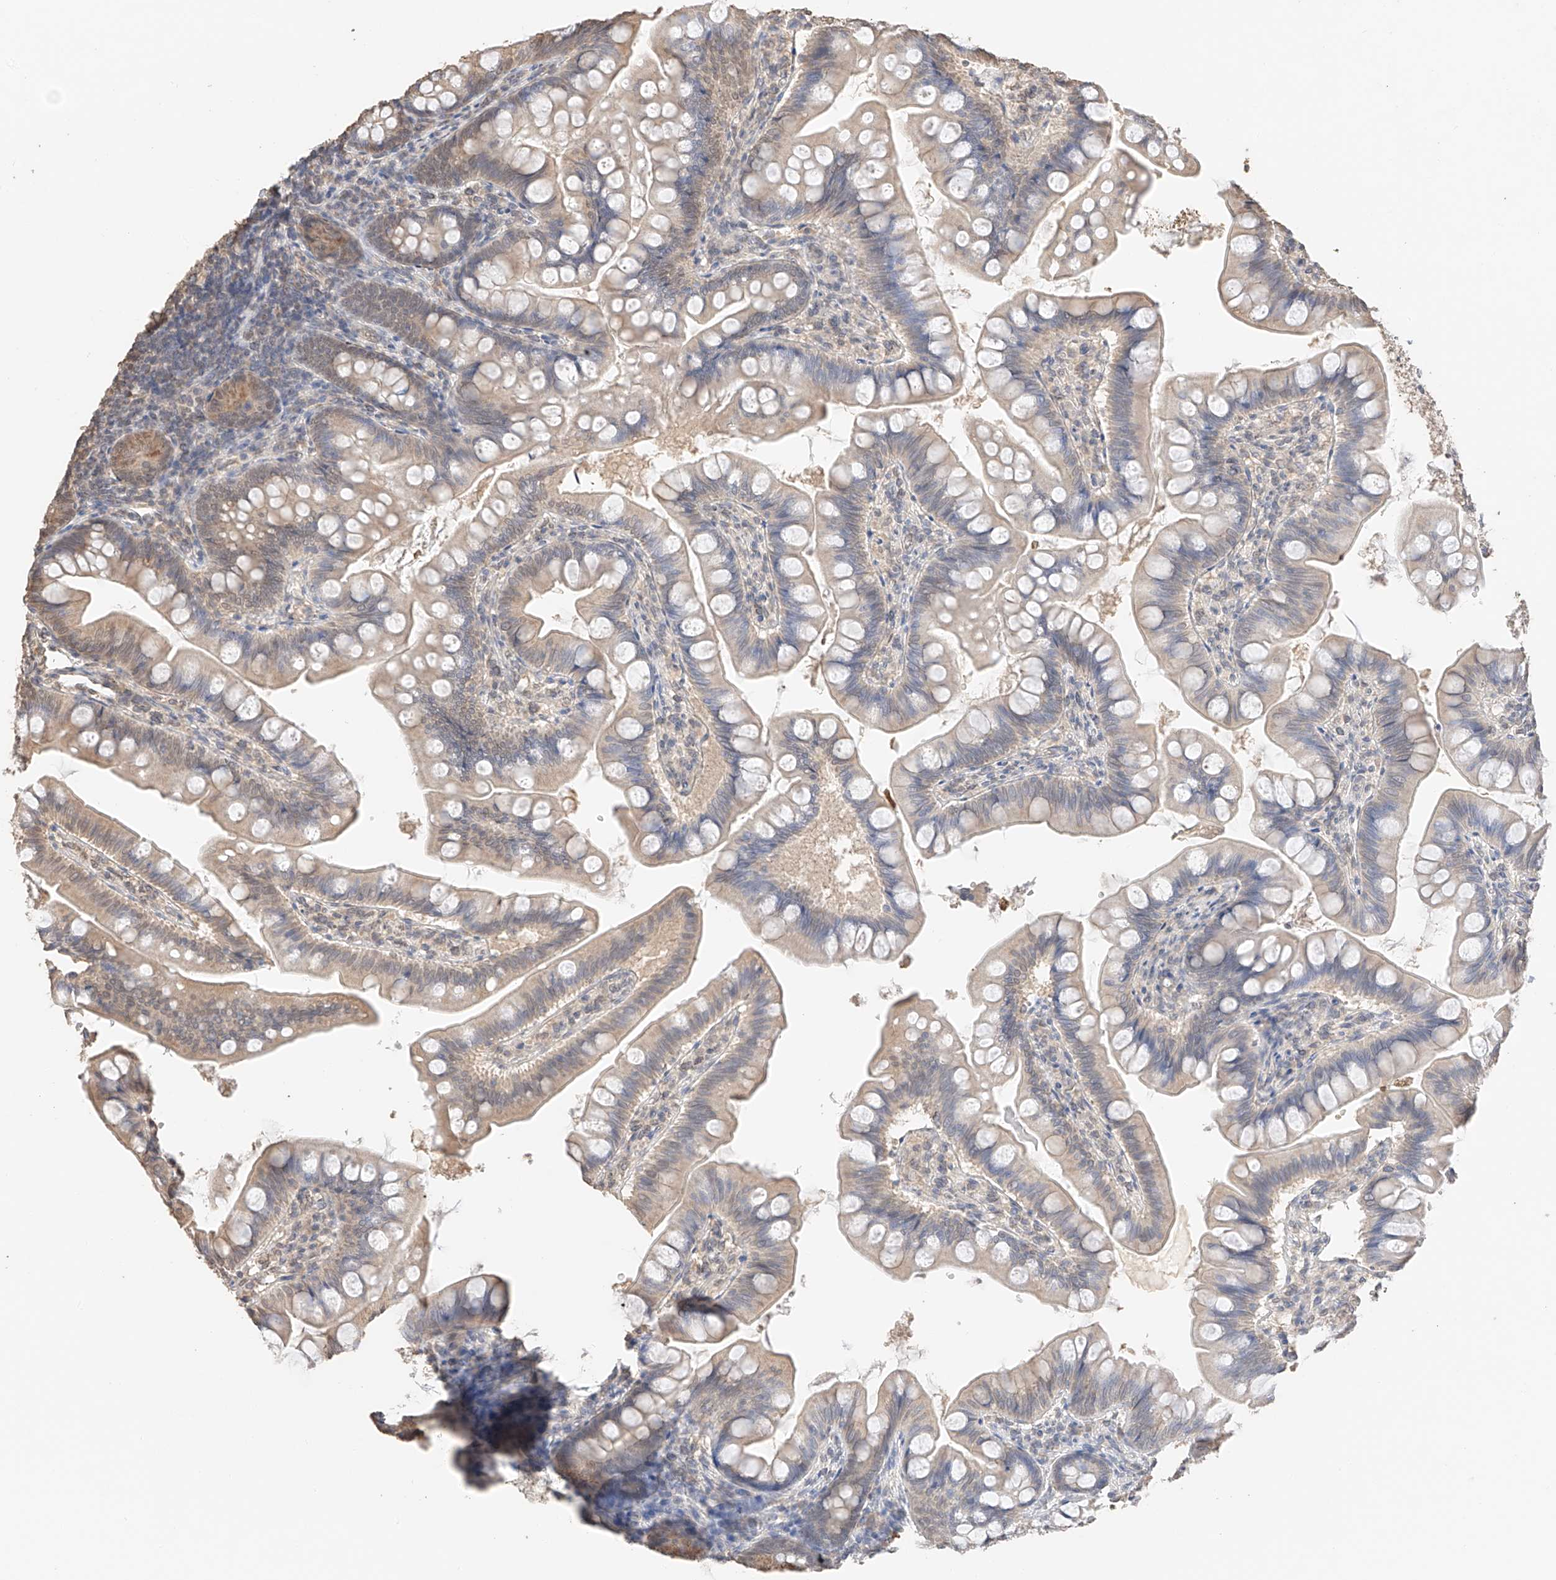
{"staining": {"intensity": "weak", "quantity": ">75%", "location": "cytoplasmic/membranous"}, "tissue": "small intestine", "cell_type": "Glandular cells", "image_type": "normal", "snomed": [{"axis": "morphology", "description": "Normal tissue, NOS"}, {"axis": "topography", "description": "Small intestine"}], "caption": "About >75% of glandular cells in unremarkable human small intestine exhibit weak cytoplasmic/membranous protein staining as visualized by brown immunohistochemical staining.", "gene": "IL22RA2", "patient": {"sex": "male", "age": 7}}